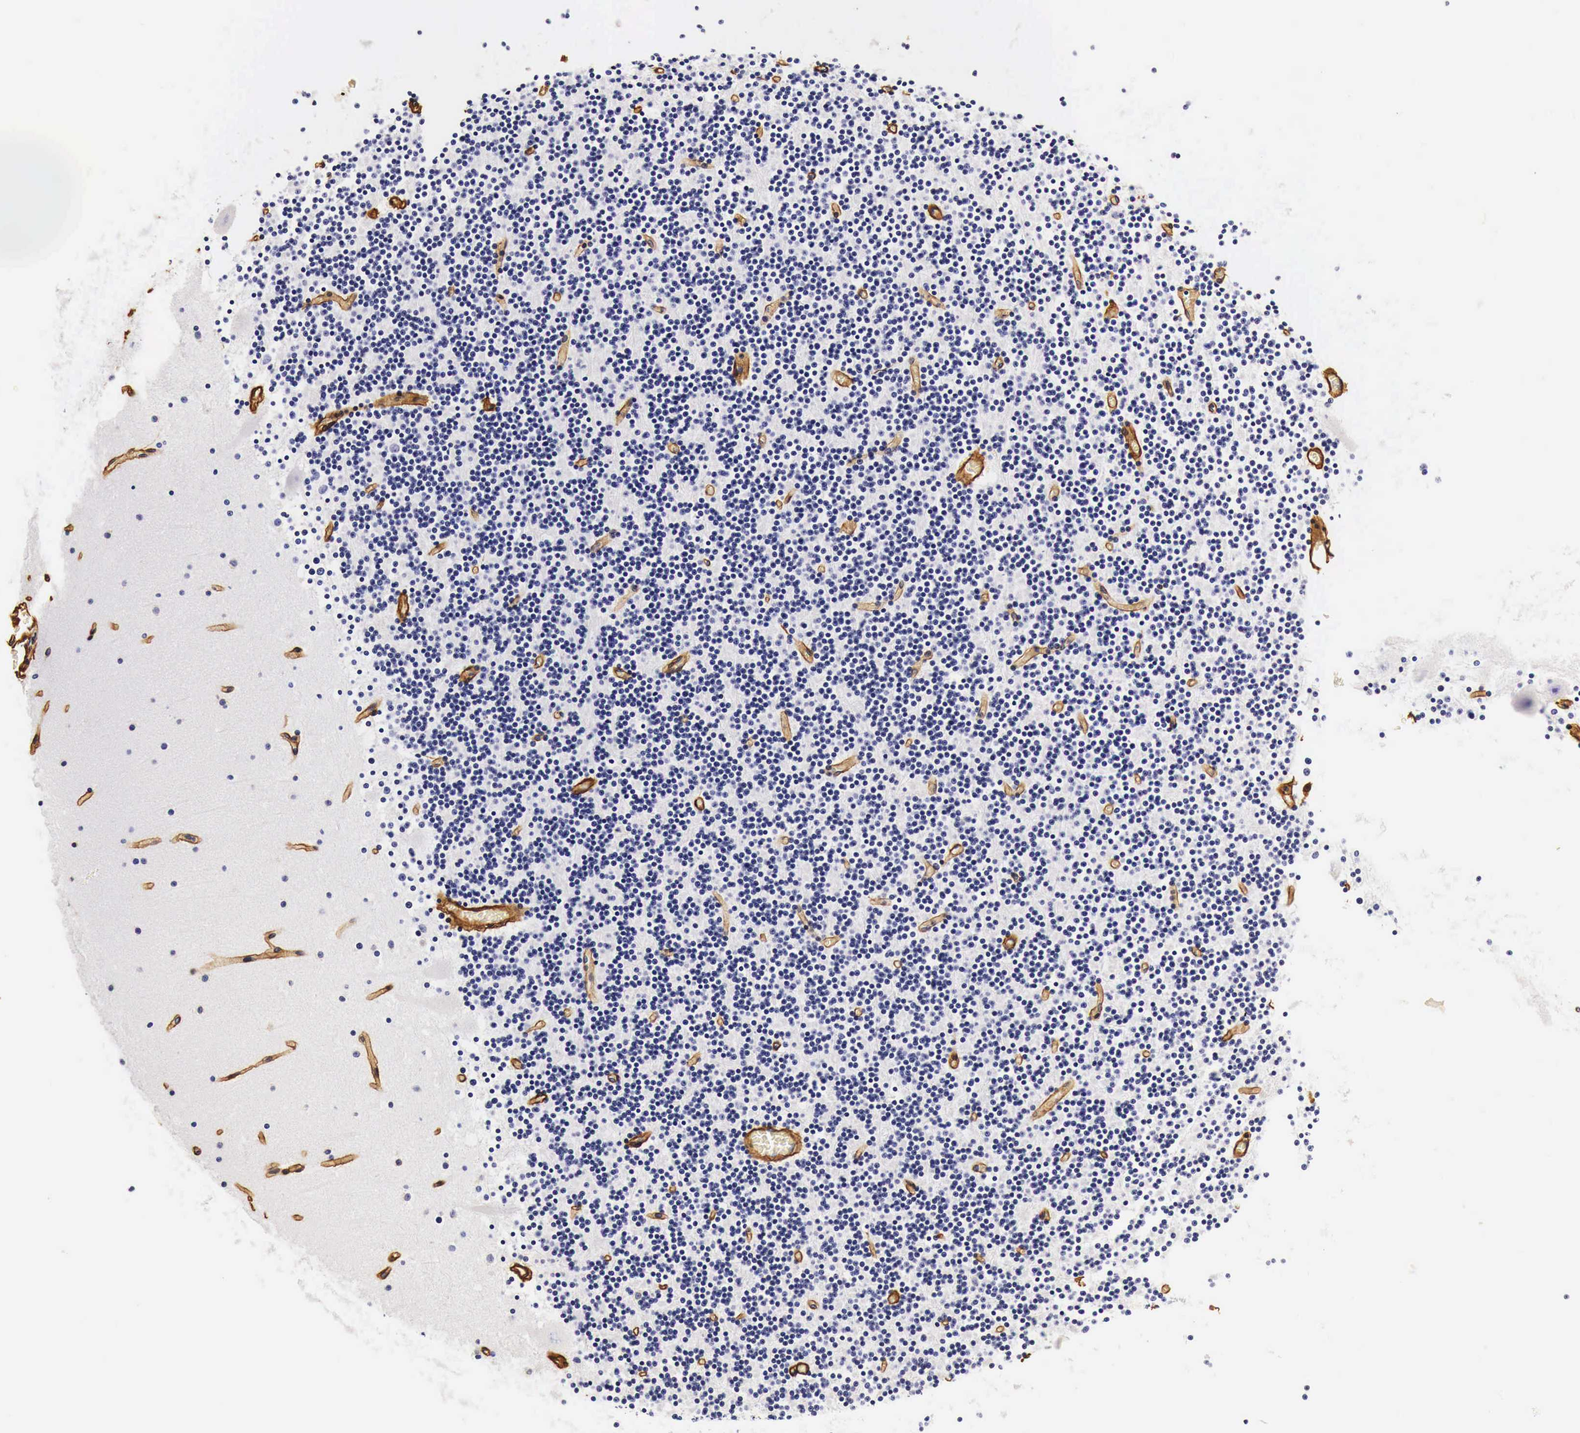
{"staining": {"intensity": "negative", "quantity": "none", "location": "none"}, "tissue": "cerebellum", "cell_type": "Cells in granular layer", "image_type": "normal", "snomed": [{"axis": "morphology", "description": "Normal tissue, NOS"}, {"axis": "topography", "description": "Cerebellum"}], "caption": "This is a image of IHC staining of benign cerebellum, which shows no staining in cells in granular layer. Brightfield microscopy of IHC stained with DAB (brown) and hematoxylin (blue), captured at high magnification.", "gene": "LAMB2", "patient": {"sex": "male", "age": 45}}